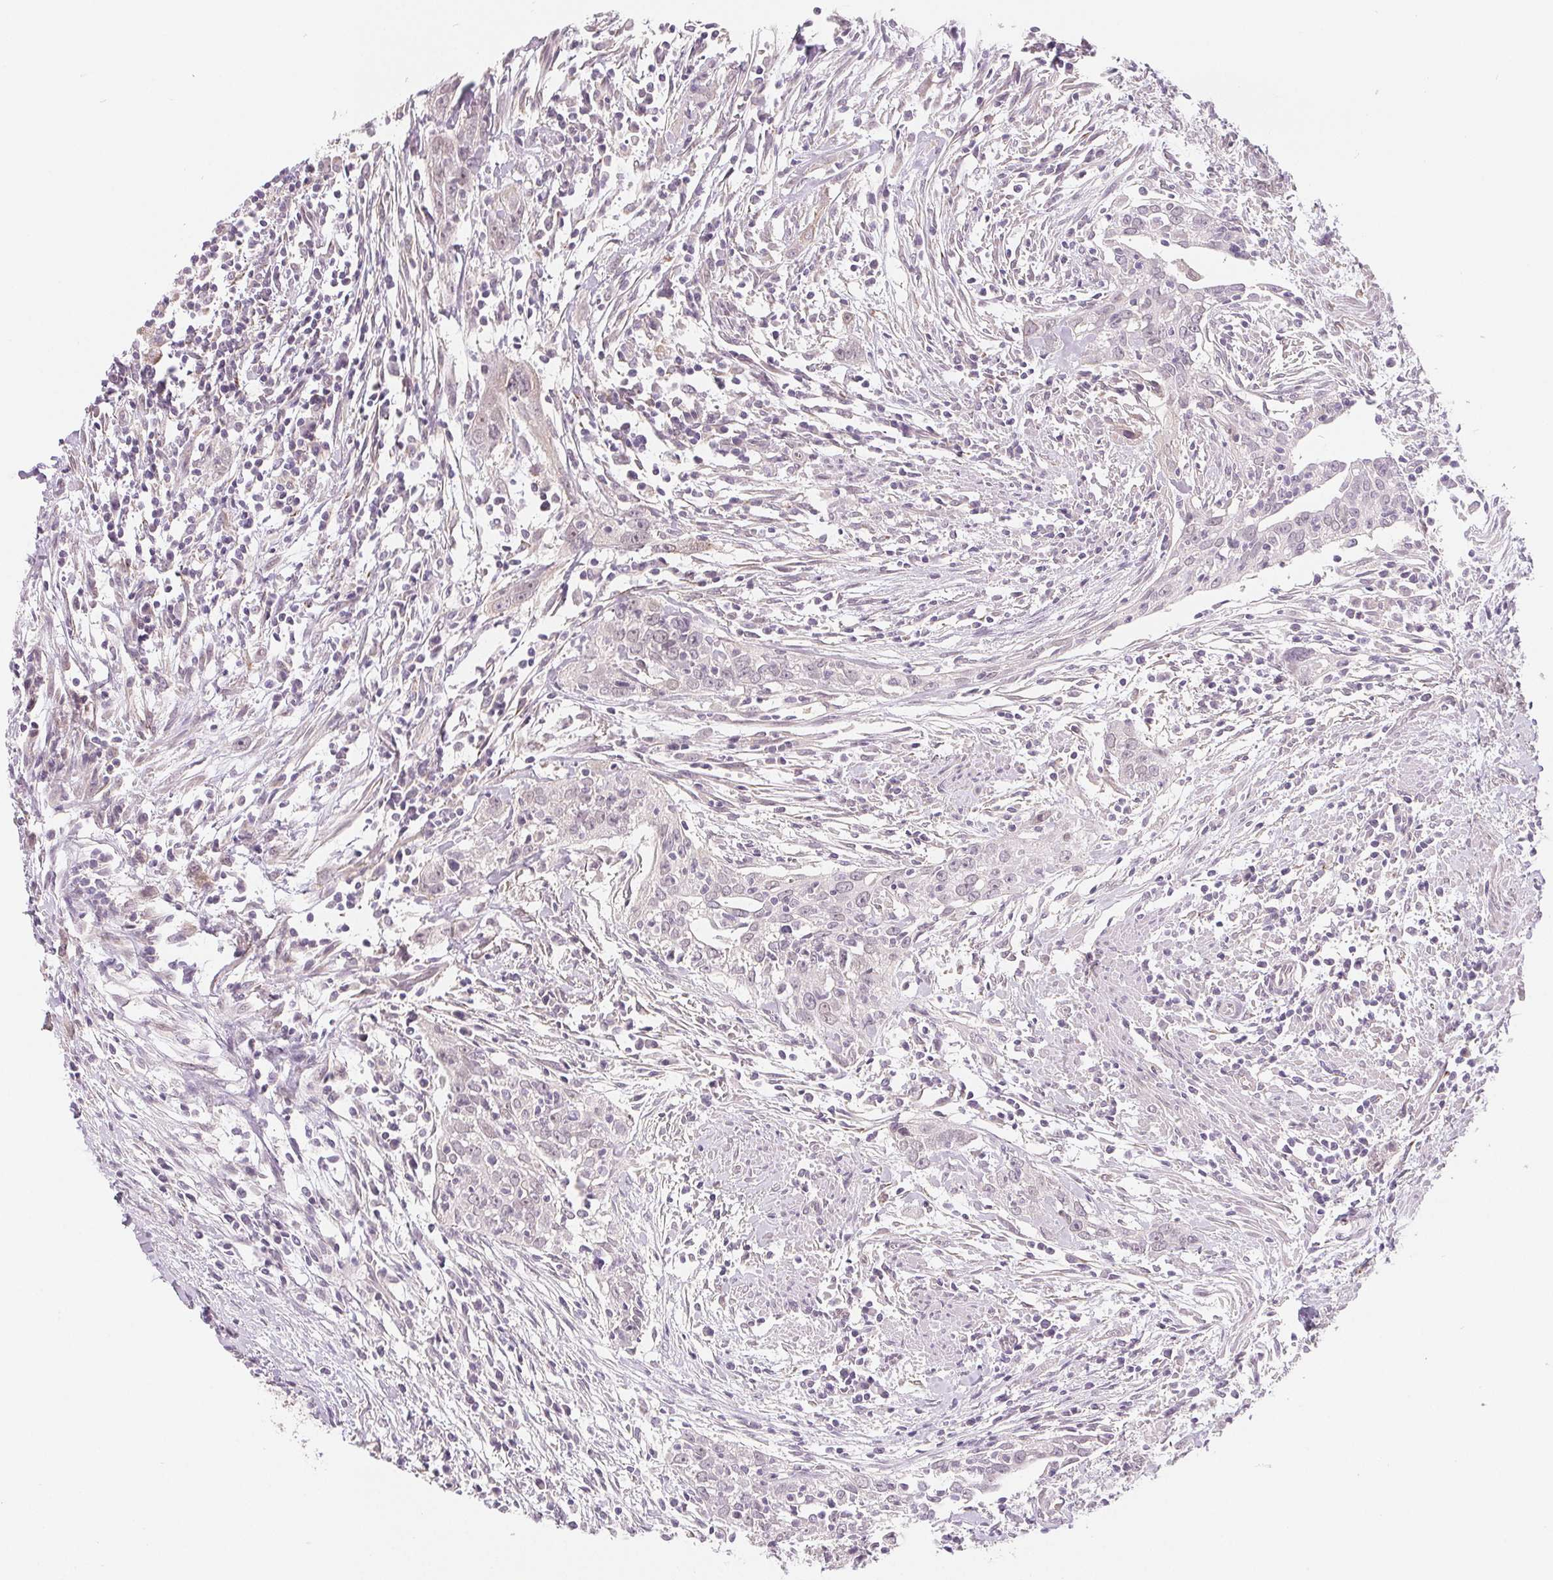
{"staining": {"intensity": "negative", "quantity": "none", "location": "none"}, "tissue": "urothelial cancer", "cell_type": "Tumor cells", "image_type": "cancer", "snomed": [{"axis": "morphology", "description": "Urothelial carcinoma, High grade"}, {"axis": "topography", "description": "Urinary bladder"}], "caption": "Immunohistochemistry photomicrograph of neoplastic tissue: urothelial cancer stained with DAB (3,3'-diaminobenzidine) demonstrates no significant protein positivity in tumor cells. (Stains: DAB (3,3'-diaminobenzidine) IHC with hematoxylin counter stain, Microscopy: brightfield microscopy at high magnification).", "gene": "CFC1", "patient": {"sex": "male", "age": 83}}